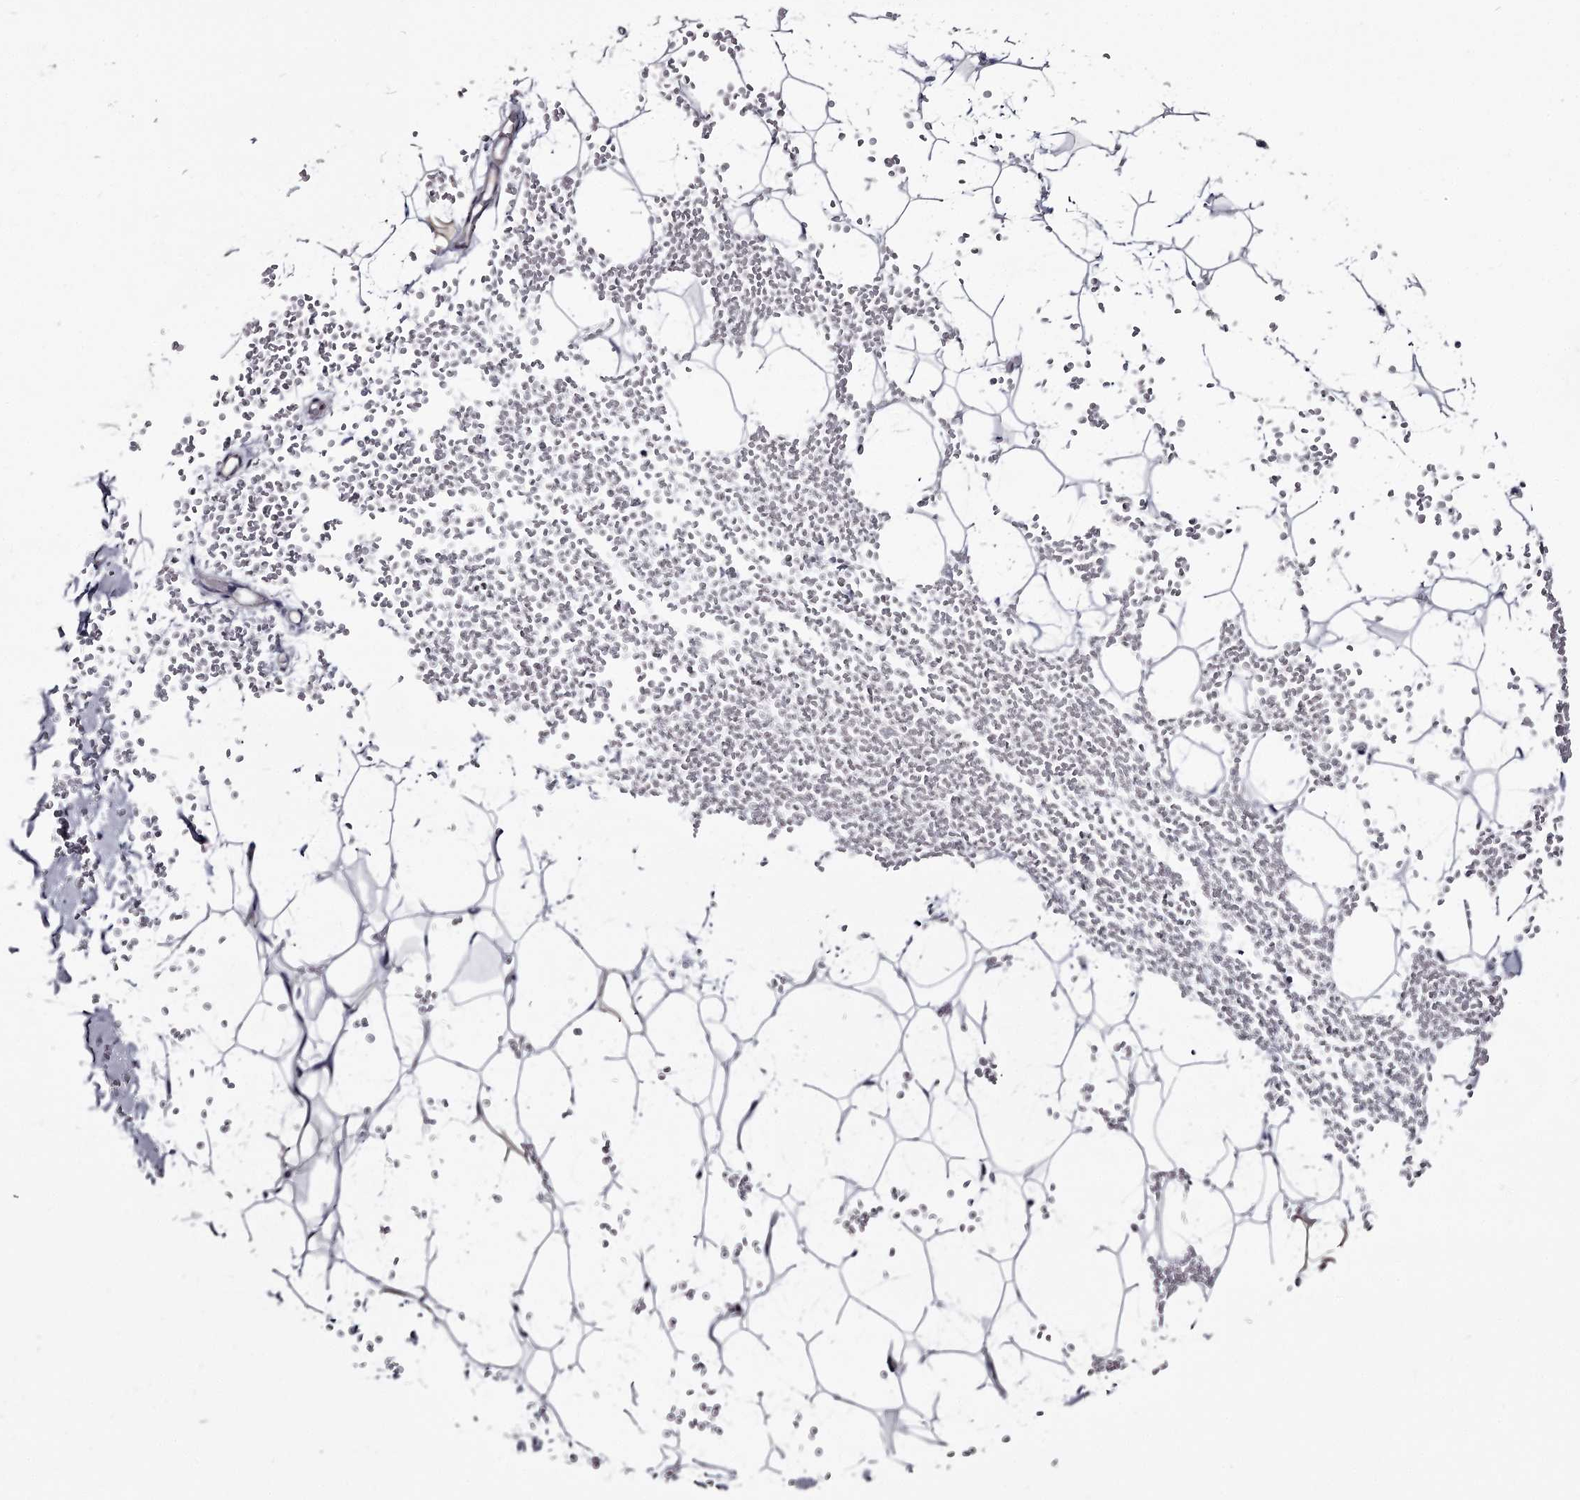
{"staining": {"intensity": "negative", "quantity": "none", "location": "none"}, "tissue": "adipose tissue", "cell_type": "Adipocytes", "image_type": "normal", "snomed": [{"axis": "morphology", "description": "Normal tissue, NOS"}, {"axis": "topography", "description": "Breast"}], "caption": "A high-resolution histopathology image shows IHC staining of normal adipose tissue, which exhibits no significant positivity in adipocytes. (DAB (3,3'-diaminobenzidine) immunohistochemistry, high magnification).", "gene": "GSTO1", "patient": {"sex": "female", "age": 23}}